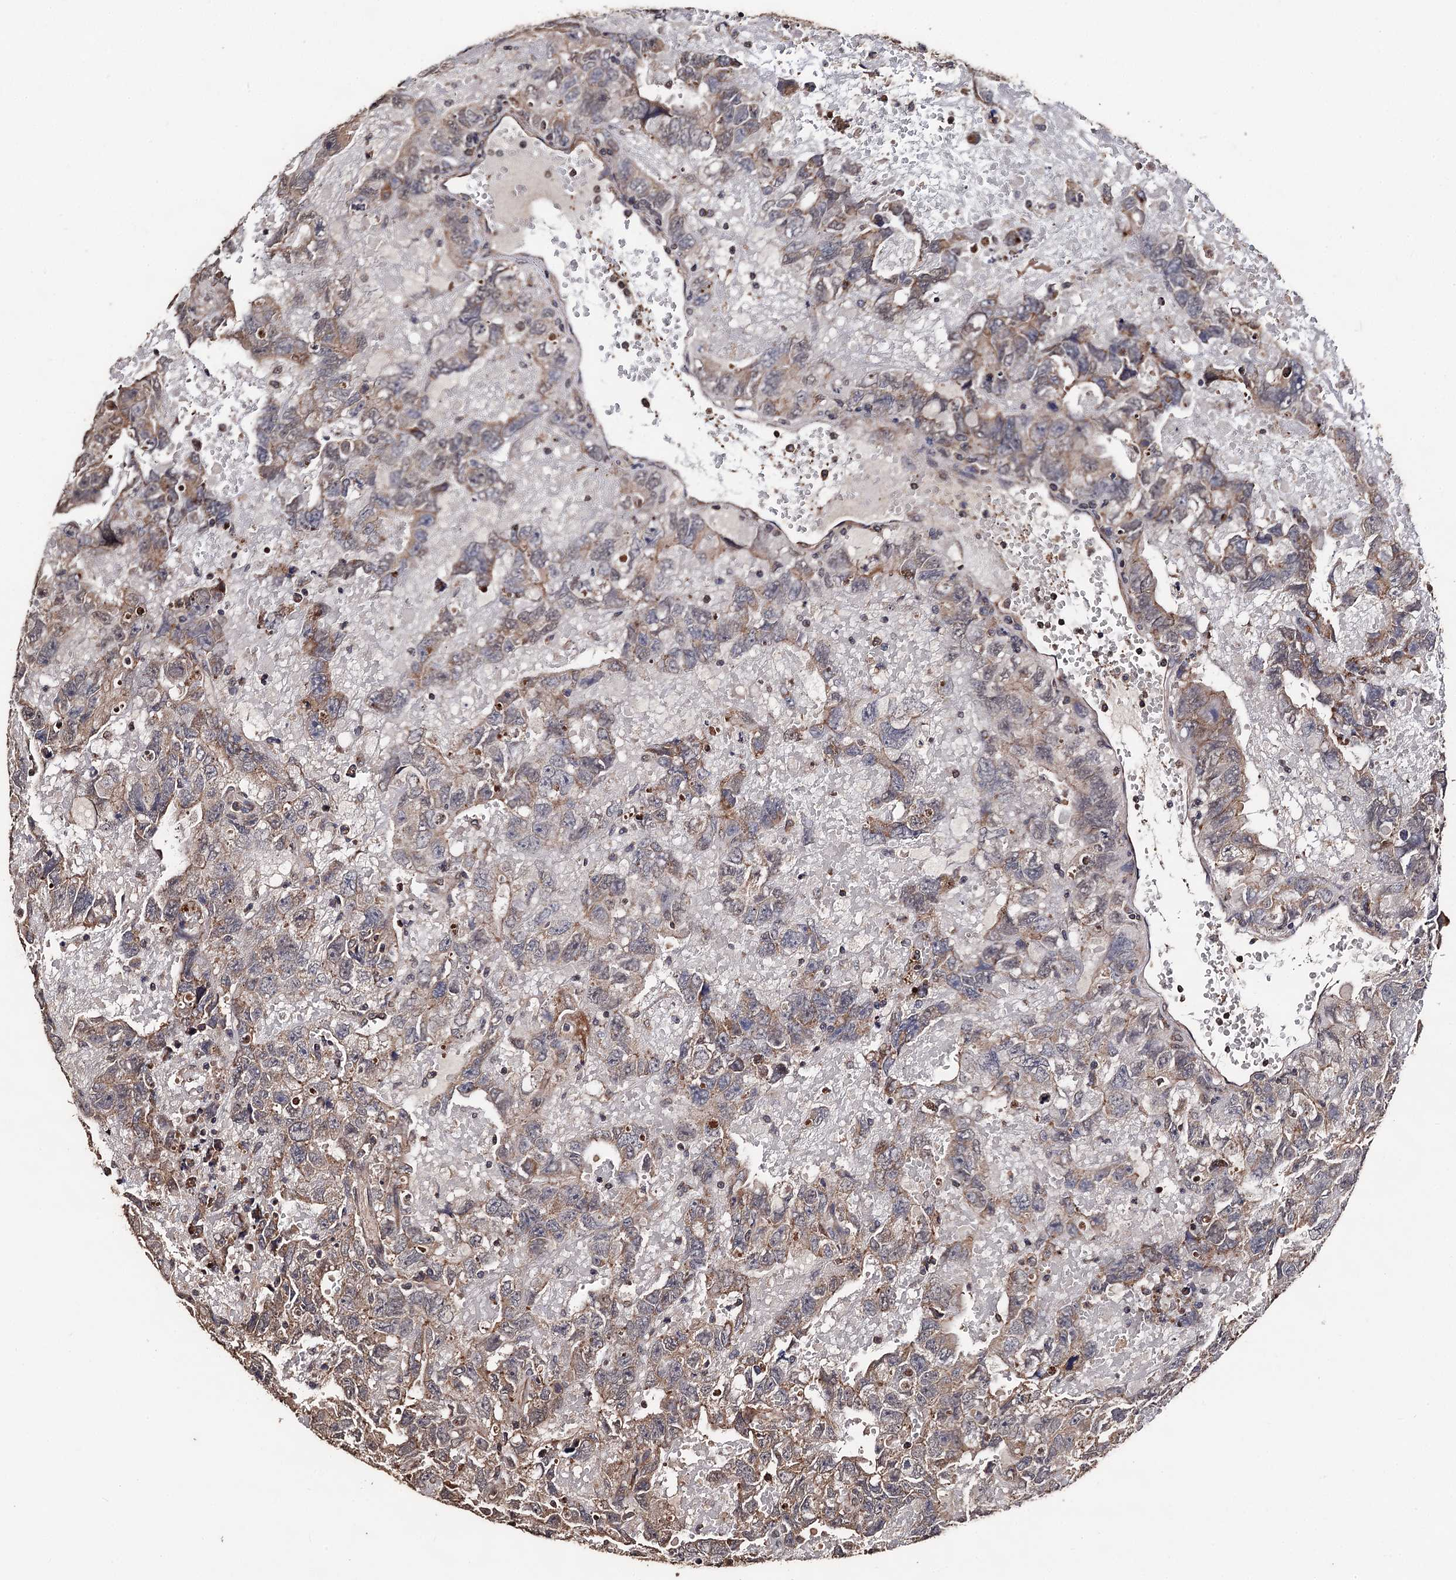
{"staining": {"intensity": "weak", "quantity": "25%-75%", "location": "cytoplasmic/membranous"}, "tissue": "testis cancer", "cell_type": "Tumor cells", "image_type": "cancer", "snomed": [{"axis": "morphology", "description": "Carcinoma, Embryonal, NOS"}, {"axis": "topography", "description": "Testis"}], "caption": "IHC (DAB) staining of human embryonal carcinoma (testis) exhibits weak cytoplasmic/membranous protein expression in about 25%-75% of tumor cells. The staining is performed using DAB (3,3'-diaminobenzidine) brown chromogen to label protein expression. The nuclei are counter-stained blue using hematoxylin.", "gene": "PPTC7", "patient": {"sex": "male", "age": 45}}